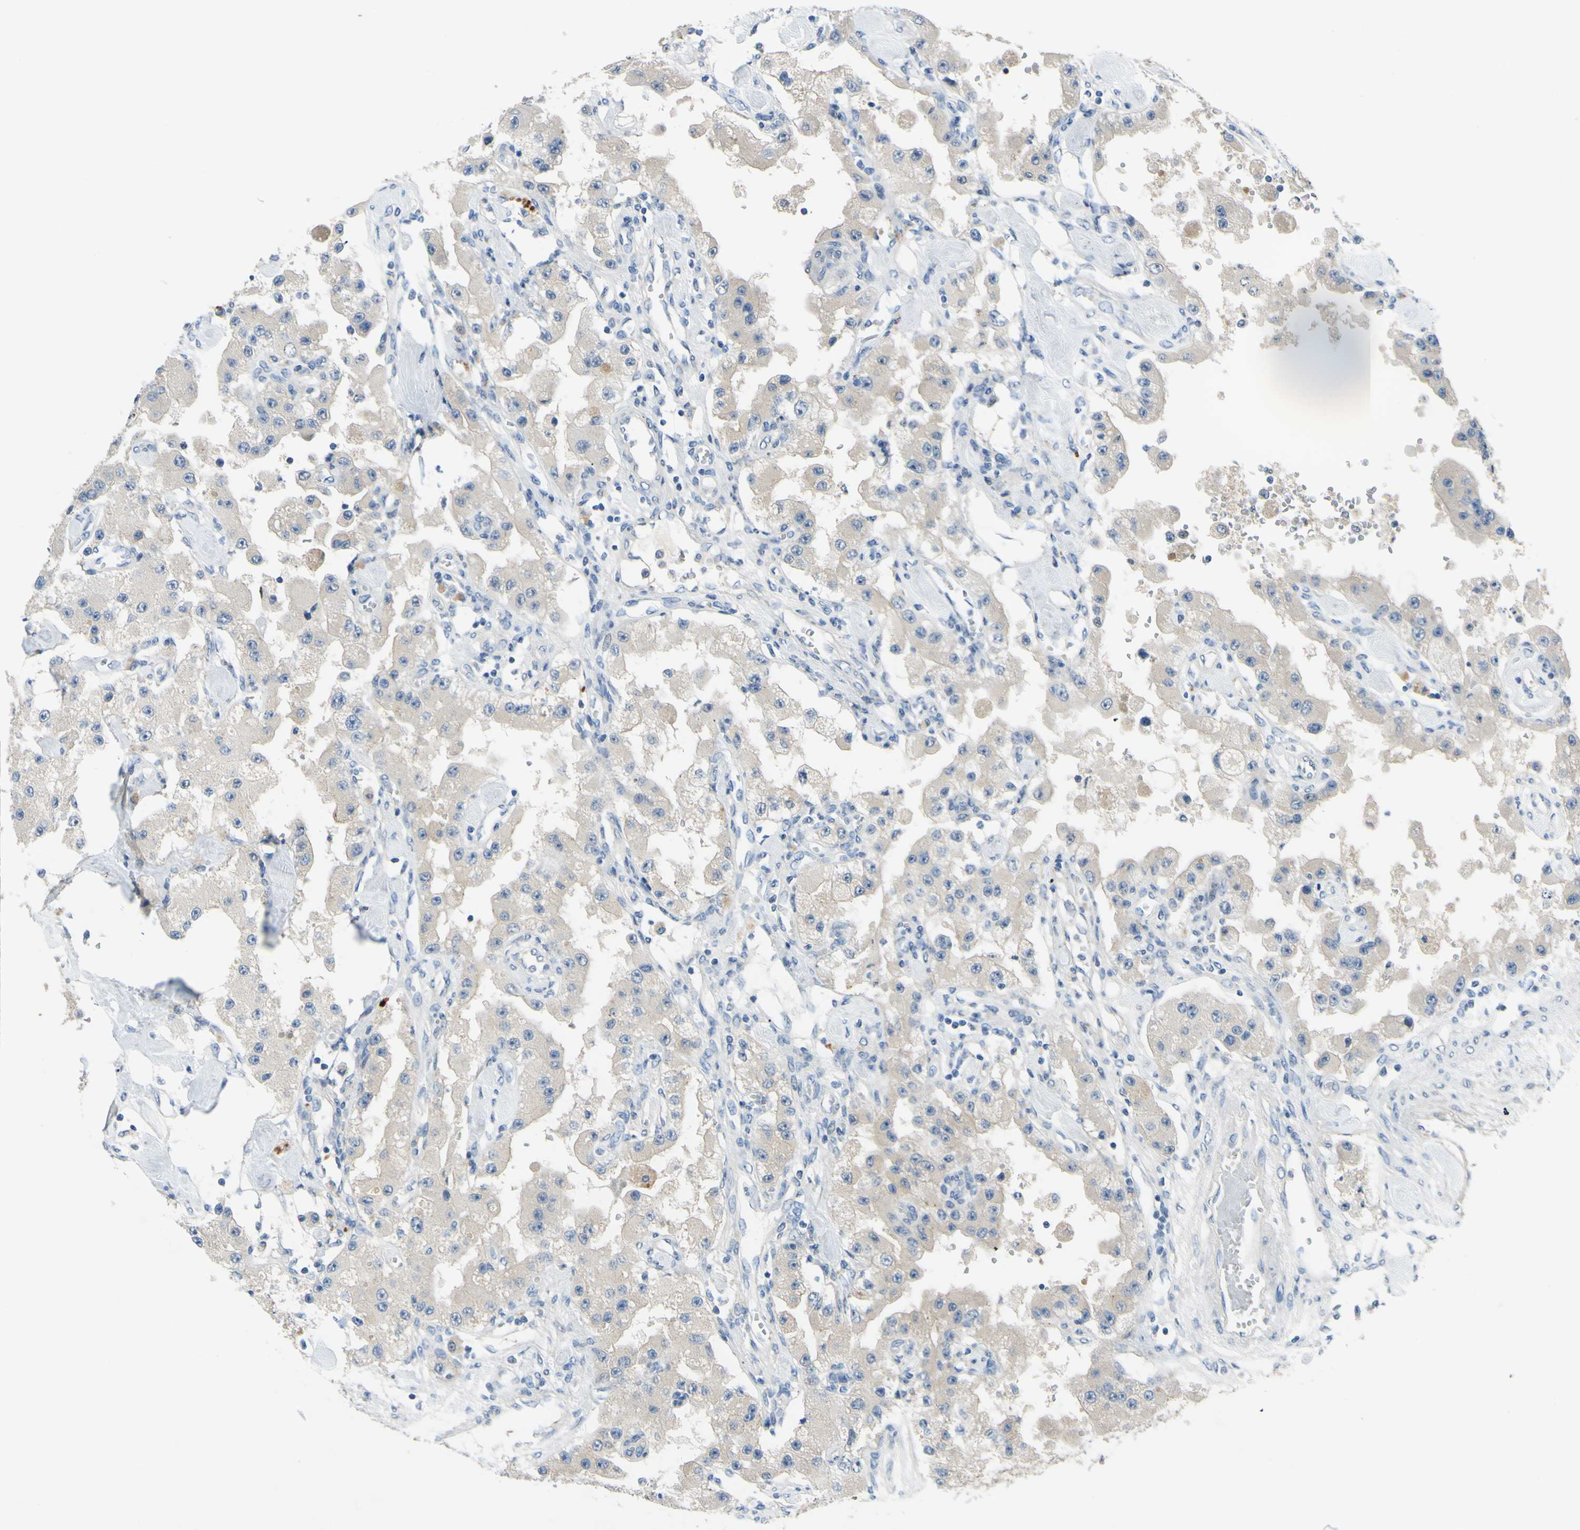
{"staining": {"intensity": "weak", "quantity": ">75%", "location": "cytoplasmic/membranous"}, "tissue": "carcinoid", "cell_type": "Tumor cells", "image_type": "cancer", "snomed": [{"axis": "morphology", "description": "Carcinoid, malignant, NOS"}, {"axis": "topography", "description": "Pancreas"}], "caption": "Protein staining of malignant carcinoid tissue displays weak cytoplasmic/membranous expression in about >75% of tumor cells. Using DAB (3,3'-diaminobenzidine) (brown) and hematoxylin (blue) stains, captured at high magnification using brightfield microscopy.", "gene": "ARHGAP1", "patient": {"sex": "male", "age": 41}}